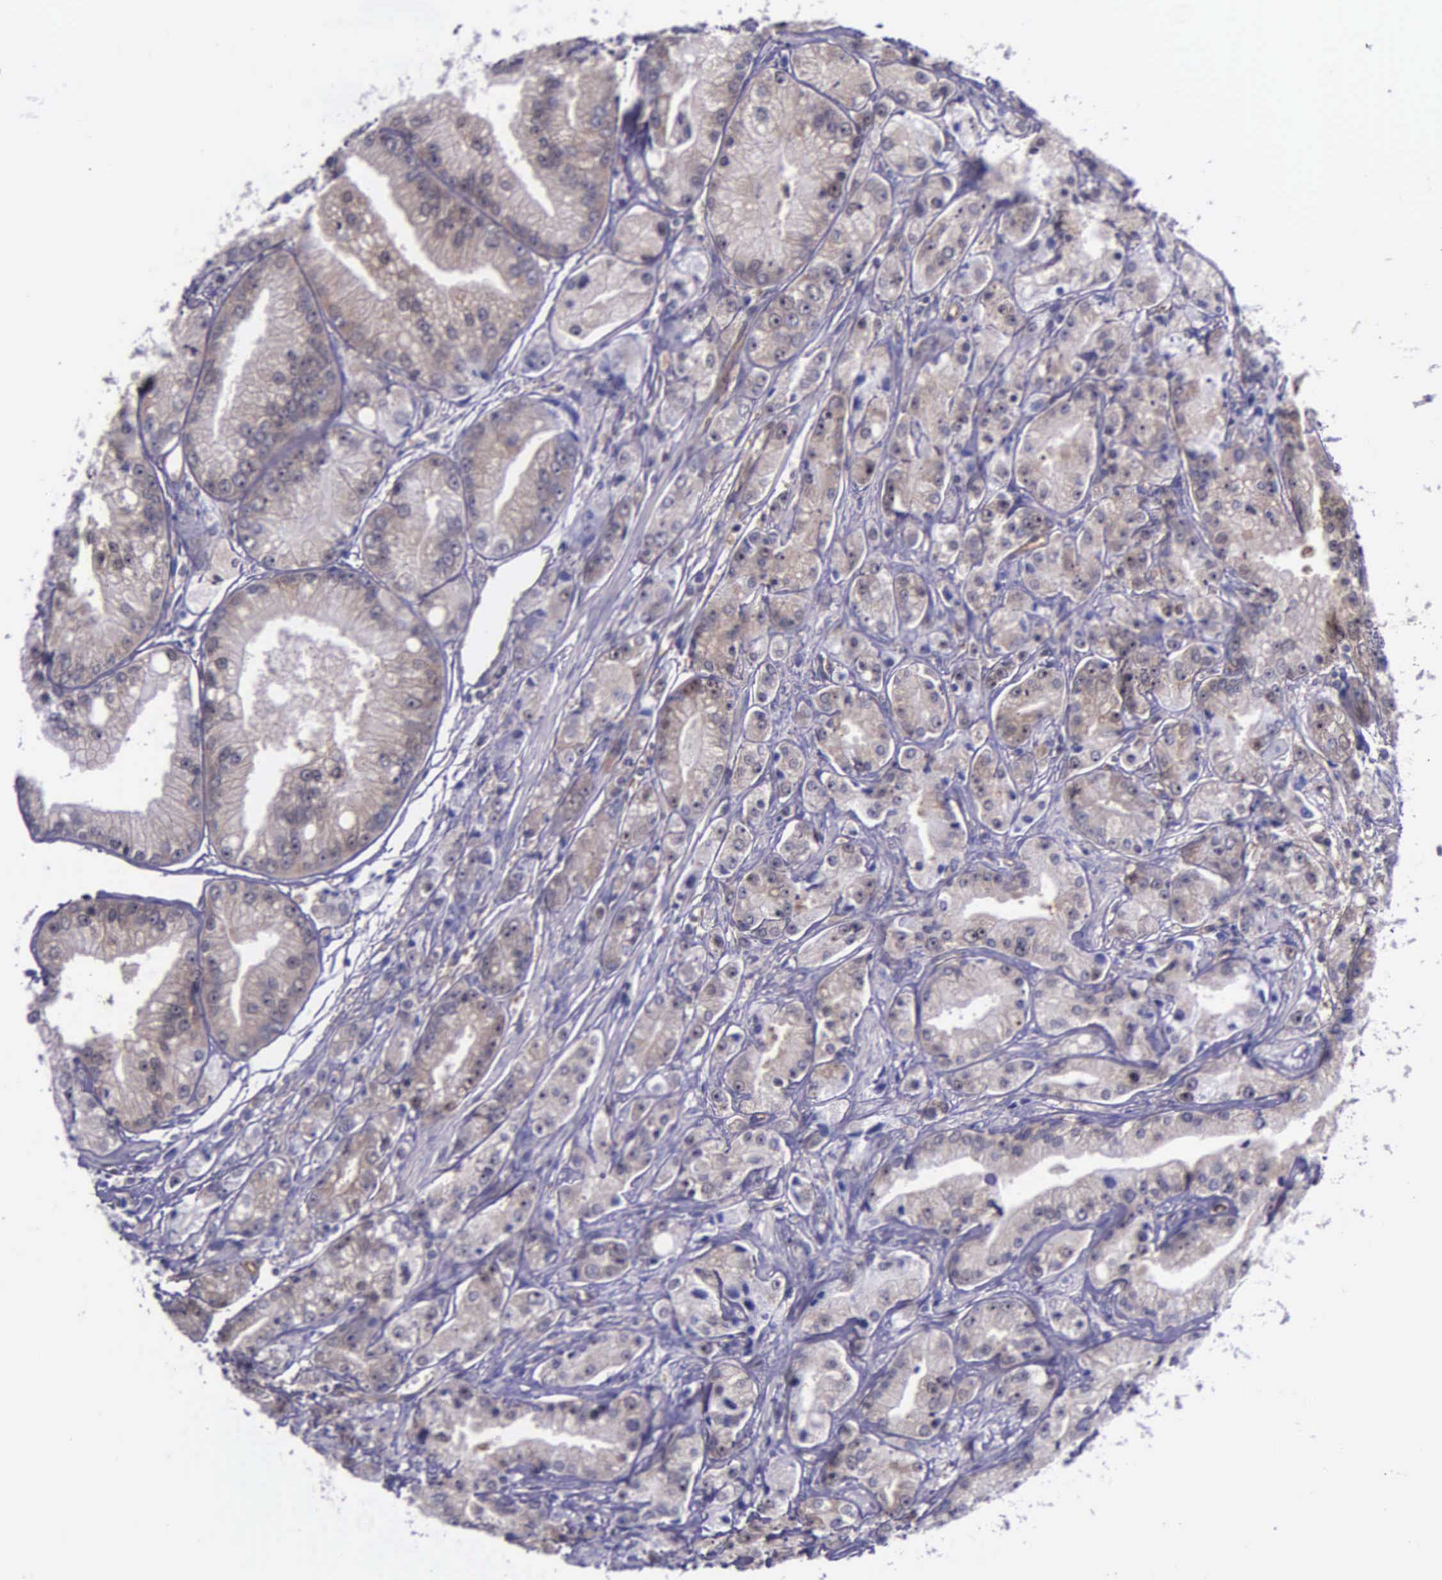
{"staining": {"intensity": "moderate", "quantity": ">75%", "location": "cytoplasmic/membranous"}, "tissue": "prostate cancer", "cell_type": "Tumor cells", "image_type": "cancer", "snomed": [{"axis": "morphology", "description": "Adenocarcinoma, Medium grade"}, {"axis": "topography", "description": "Prostate"}], "caption": "IHC of human prostate cancer reveals medium levels of moderate cytoplasmic/membranous positivity in about >75% of tumor cells. (DAB (3,3'-diaminobenzidine) = brown stain, brightfield microscopy at high magnification).", "gene": "GMPR2", "patient": {"sex": "male", "age": 72}}